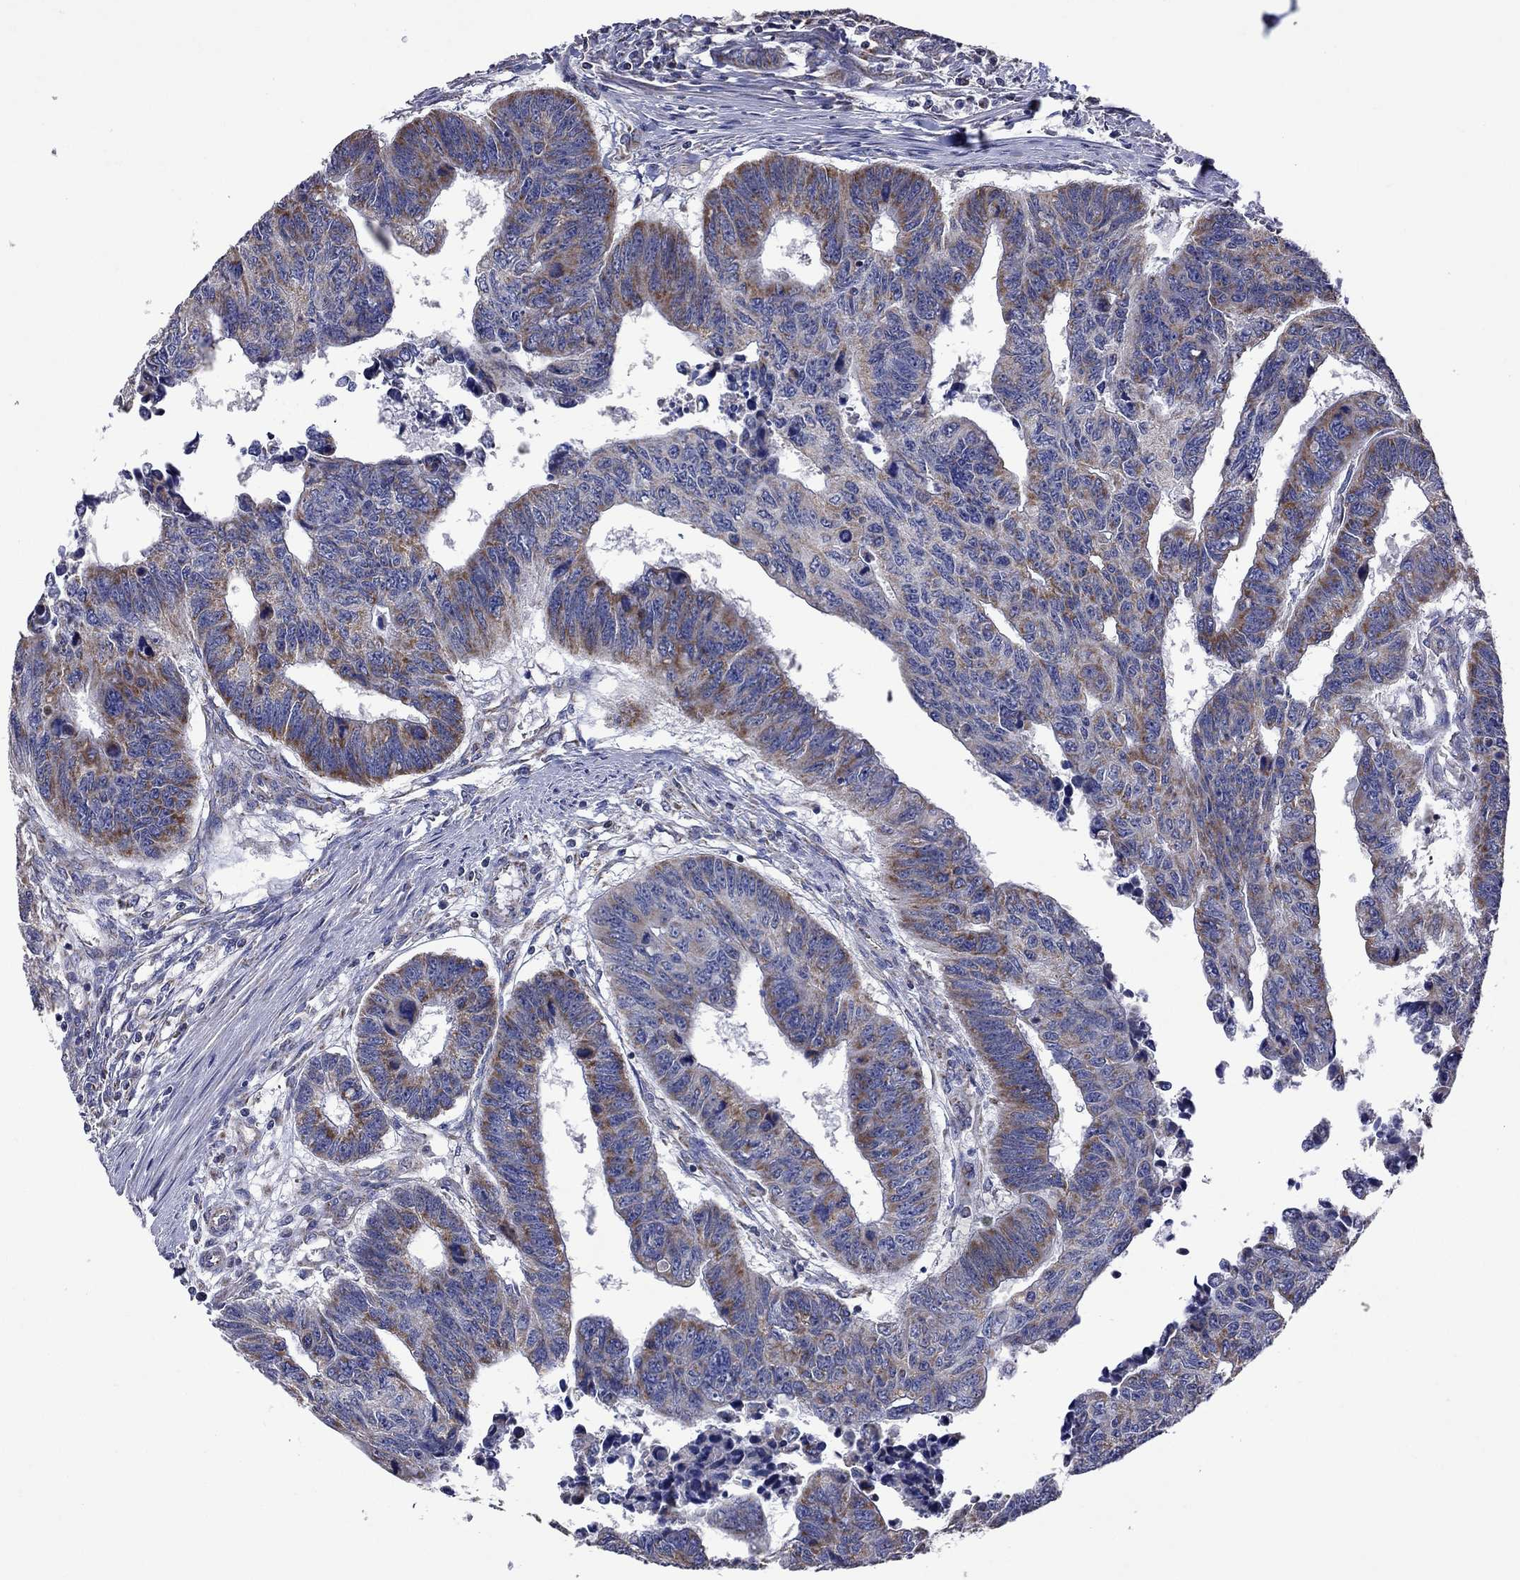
{"staining": {"intensity": "strong", "quantity": "25%-75%", "location": "cytoplasmic/membranous"}, "tissue": "colorectal cancer", "cell_type": "Tumor cells", "image_type": "cancer", "snomed": [{"axis": "morphology", "description": "Adenocarcinoma, NOS"}, {"axis": "topography", "description": "Rectum"}], "caption": "Immunohistochemical staining of adenocarcinoma (colorectal) shows strong cytoplasmic/membranous protein expression in approximately 25%-75% of tumor cells. The protein of interest is stained brown, and the nuclei are stained in blue (DAB (3,3'-diaminobenzidine) IHC with brightfield microscopy, high magnification).", "gene": "NDUFB1", "patient": {"sex": "female", "age": 85}}